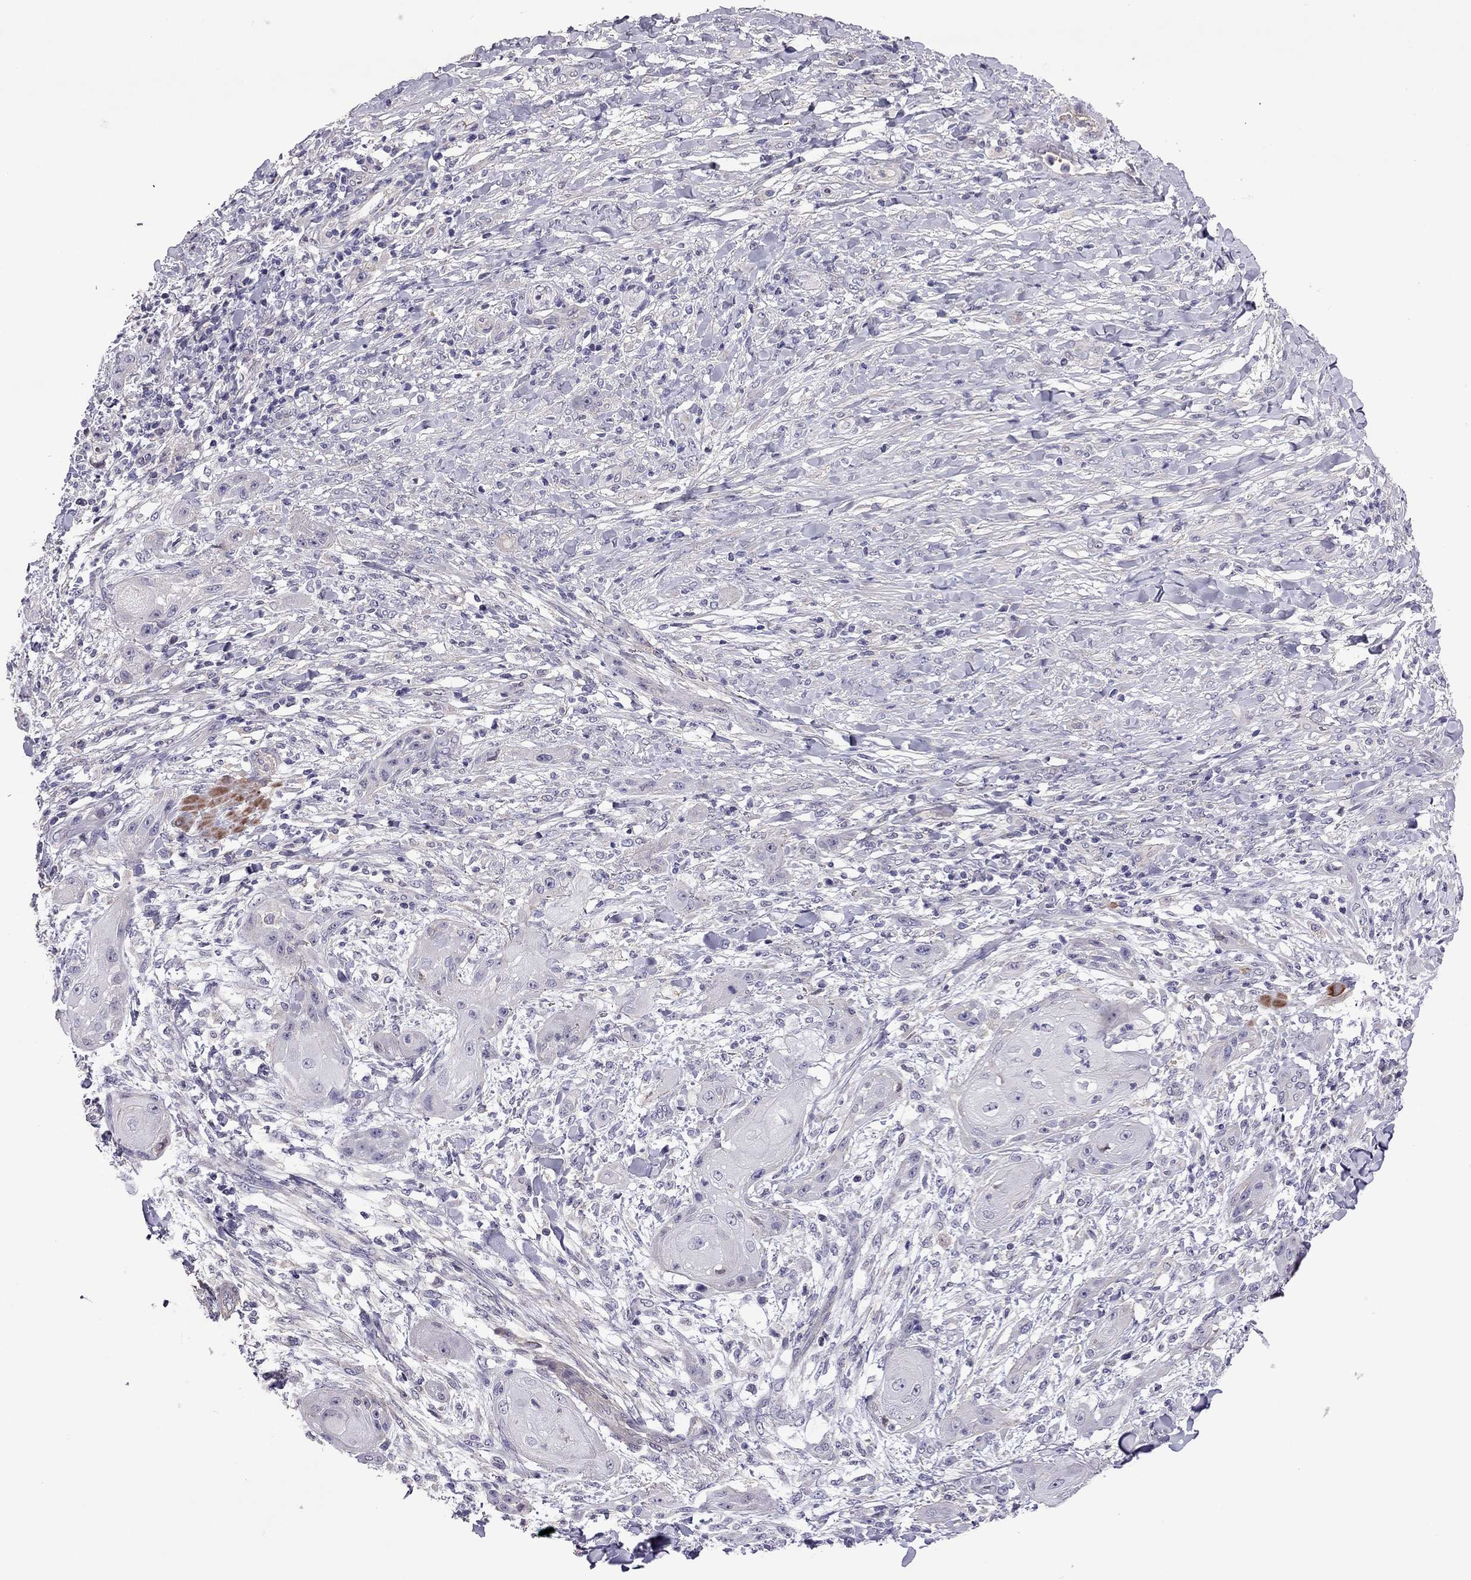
{"staining": {"intensity": "negative", "quantity": "none", "location": "none"}, "tissue": "skin cancer", "cell_type": "Tumor cells", "image_type": "cancer", "snomed": [{"axis": "morphology", "description": "Squamous cell carcinoma, NOS"}, {"axis": "topography", "description": "Skin"}], "caption": "A high-resolution micrograph shows IHC staining of skin squamous cell carcinoma, which exhibits no significant expression in tumor cells.", "gene": "SLC16A8", "patient": {"sex": "male", "age": 62}}